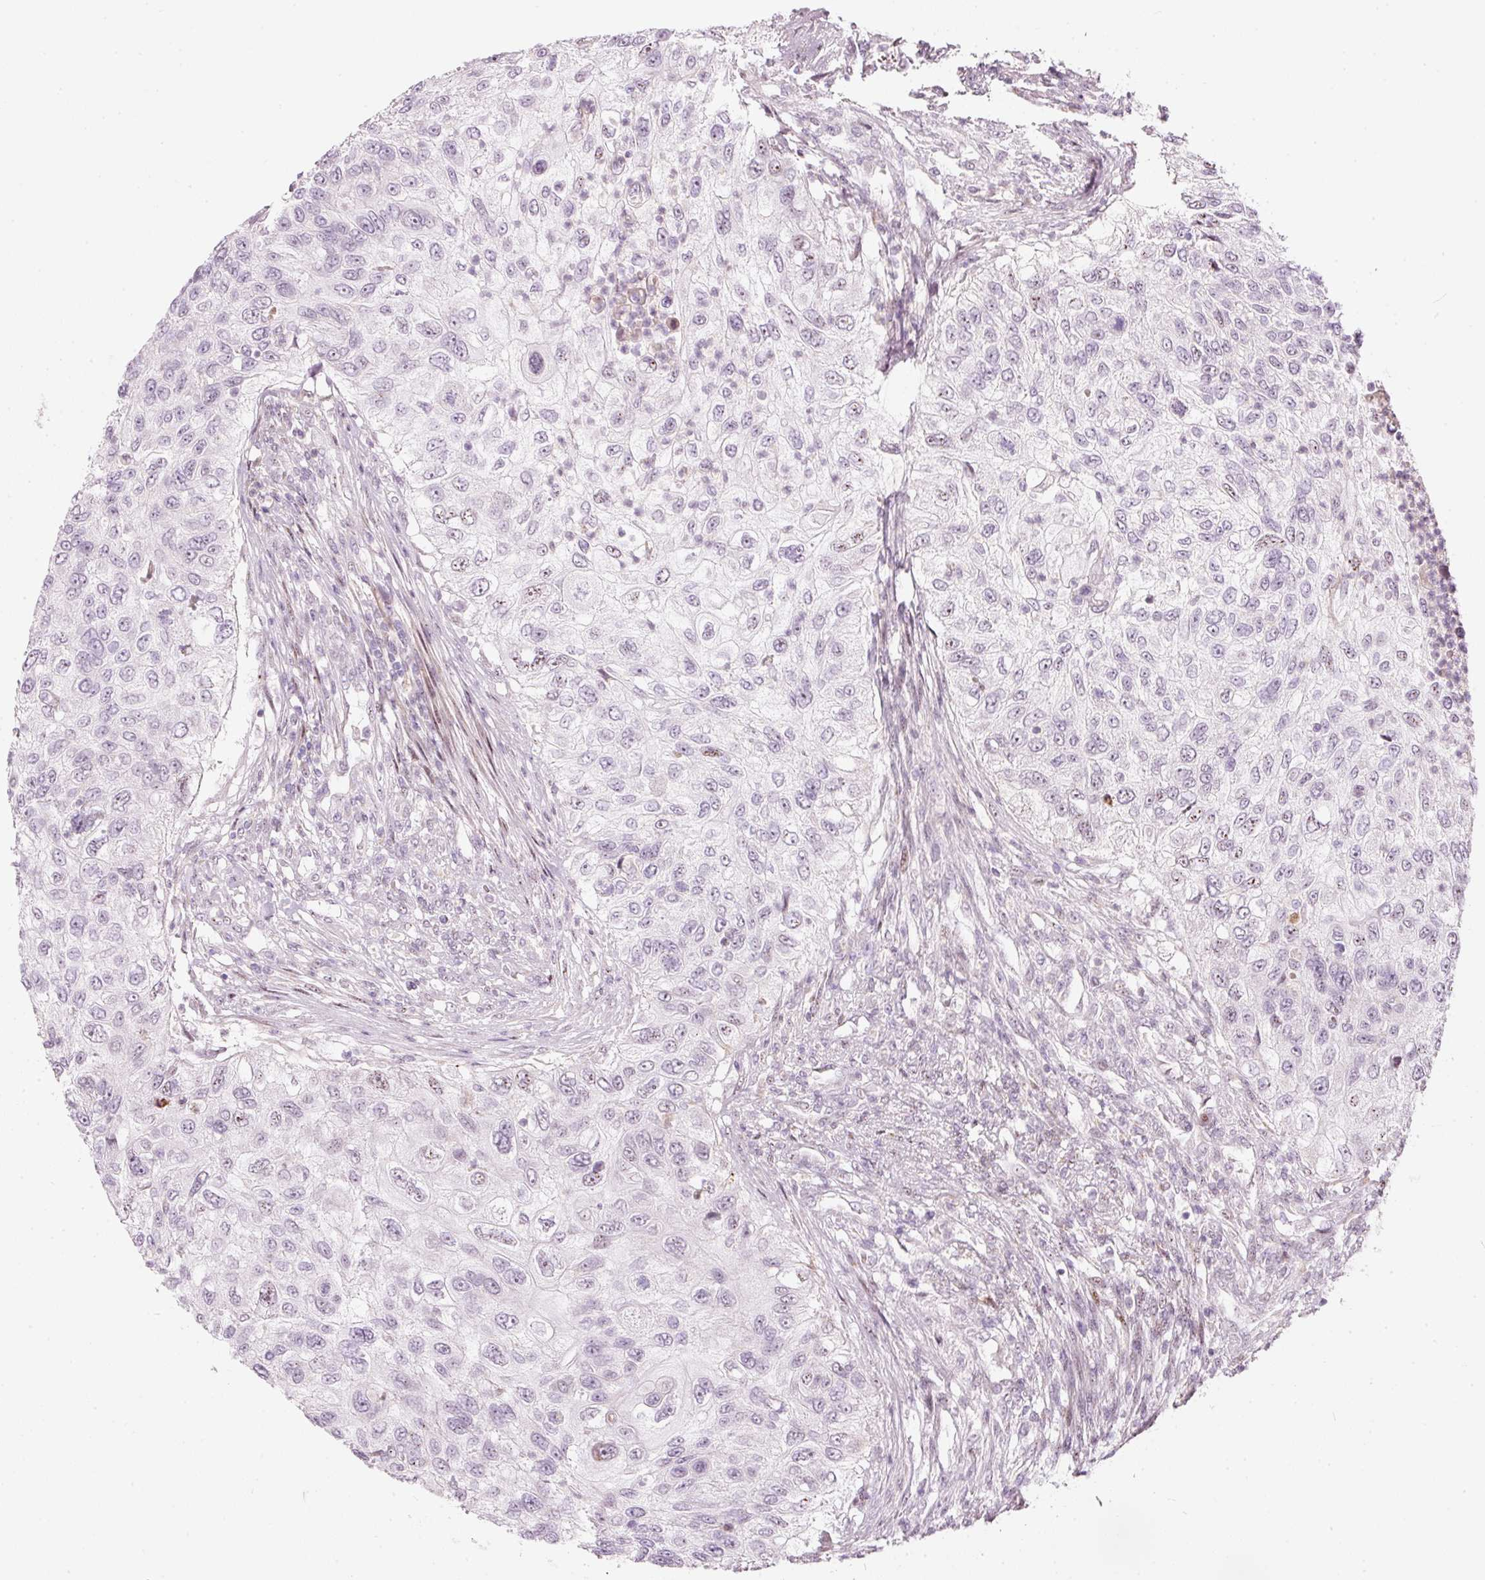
{"staining": {"intensity": "negative", "quantity": "none", "location": "none"}, "tissue": "urothelial cancer", "cell_type": "Tumor cells", "image_type": "cancer", "snomed": [{"axis": "morphology", "description": "Urothelial carcinoma, High grade"}, {"axis": "topography", "description": "Urinary bladder"}], "caption": "There is no significant staining in tumor cells of urothelial carcinoma (high-grade). (DAB immunohistochemistry visualized using brightfield microscopy, high magnification).", "gene": "RNF39", "patient": {"sex": "female", "age": 60}}